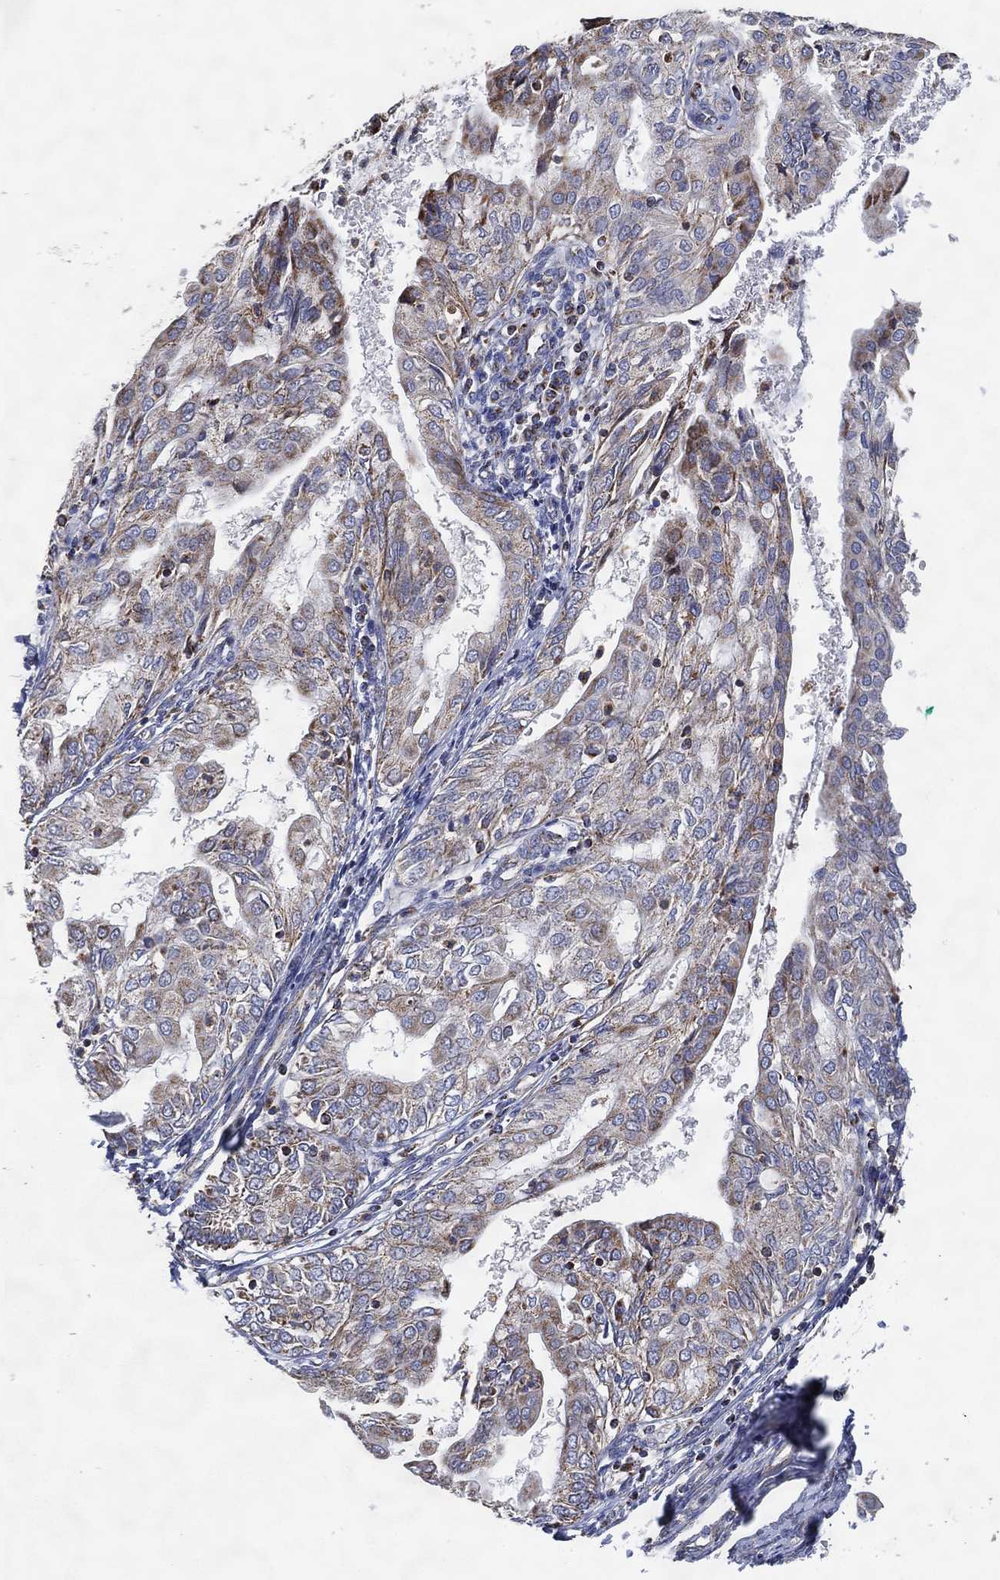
{"staining": {"intensity": "moderate", "quantity": "<25%", "location": "cytoplasmic/membranous"}, "tissue": "endometrial cancer", "cell_type": "Tumor cells", "image_type": "cancer", "snomed": [{"axis": "morphology", "description": "Adenocarcinoma, NOS"}, {"axis": "topography", "description": "Endometrium"}], "caption": "A brown stain shows moderate cytoplasmic/membranous expression of a protein in human adenocarcinoma (endometrial) tumor cells.", "gene": "GCAT", "patient": {"sex": "female", "age": 68}}